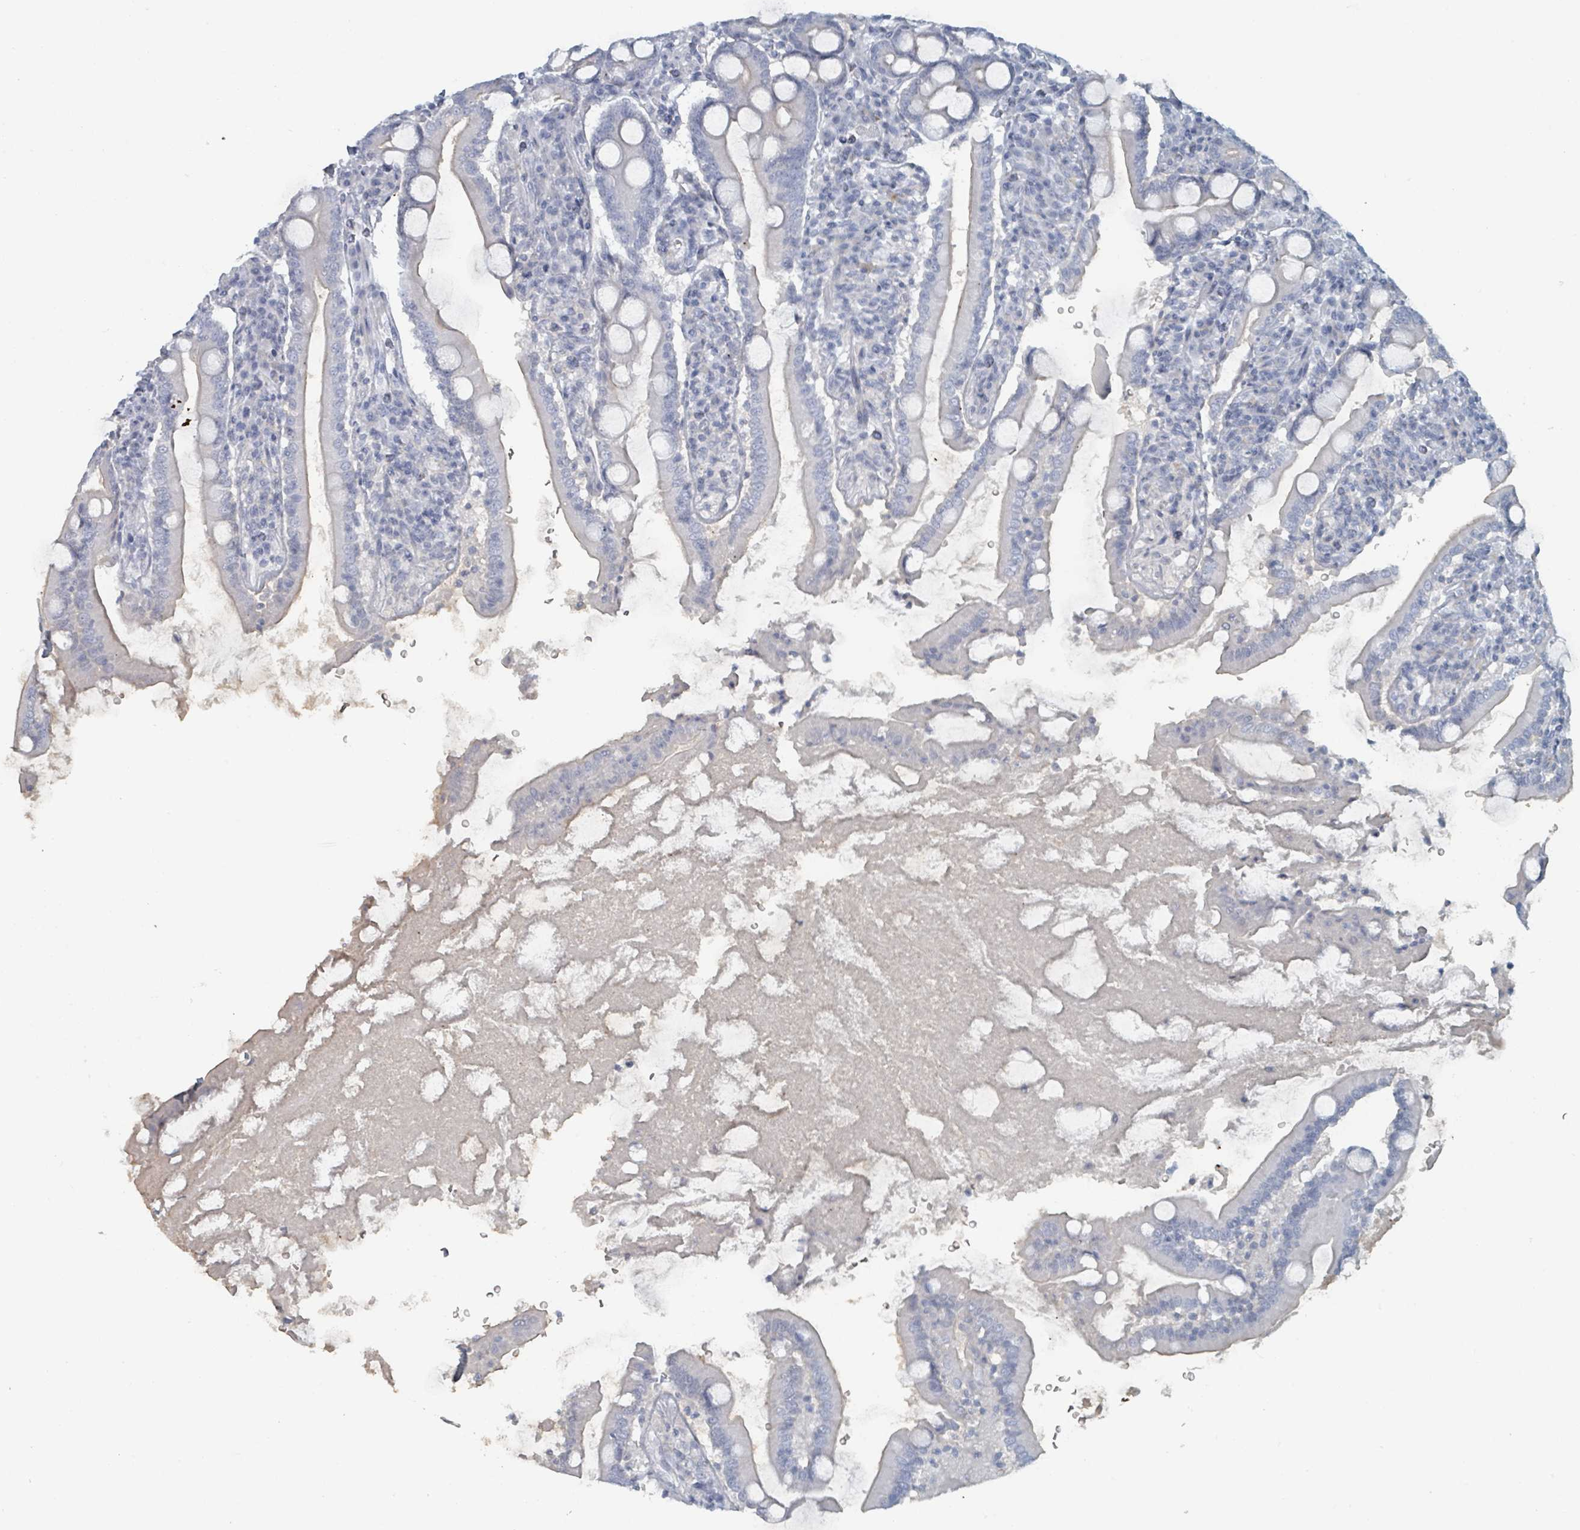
{"staining": {"intensity": "negative", "quantity": "none", "location": "none"}, "tissue": "duodenum", "cell_type": "Glandular cells", "image_type": "normal", "snomed": [{"axis": "morphology", "description": "Normal tissue, NOS"}, {"axis": "topography", "description": "Duodenum"}], "caption": "A high-resolution photomicrograph shows IHC staining of unremarkable duodenum, which demonstrates no significant staining in glandular cells.", "gene": "HEATR5A", "patient": {"sex": "male", "age": 35}}